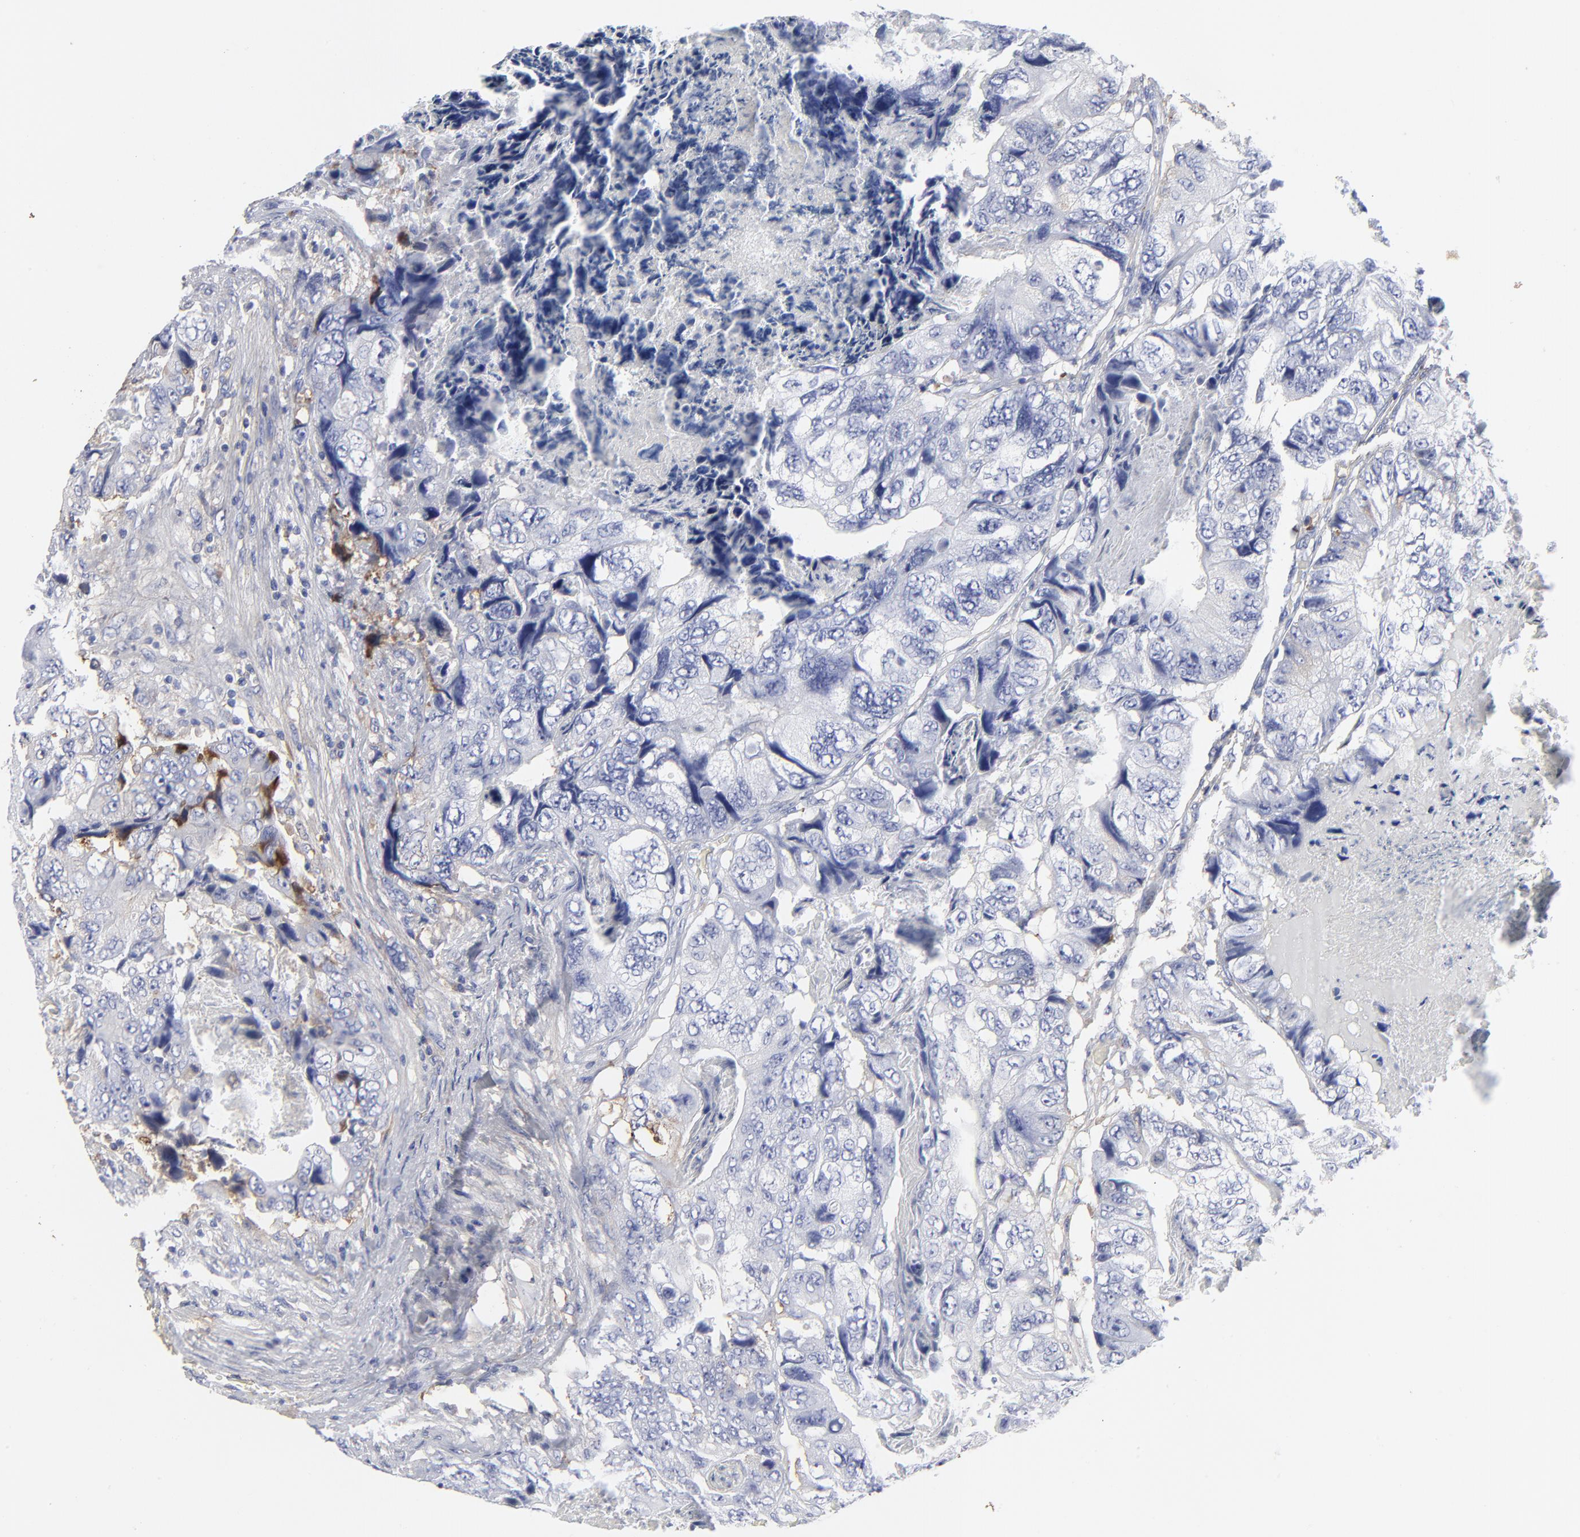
{"staining": {"intensity": "negative", "quantity": "none", "location": "none"}, "tissue": "colorectal cancer", "cell_type": "Tumor cells", "image_type": "cancer", "snomed": [{"axis": "morphology", "description": "Adenocarcinoma, NOS"}, {"axis": "topography", "description": "Rectum"}], "caption": "Micrograph shows no significant protein positivity in tumor cells of colorectal adenocarcinoma.", "gene": "DCN", "patient": {"sex": "female", "age": 82}}